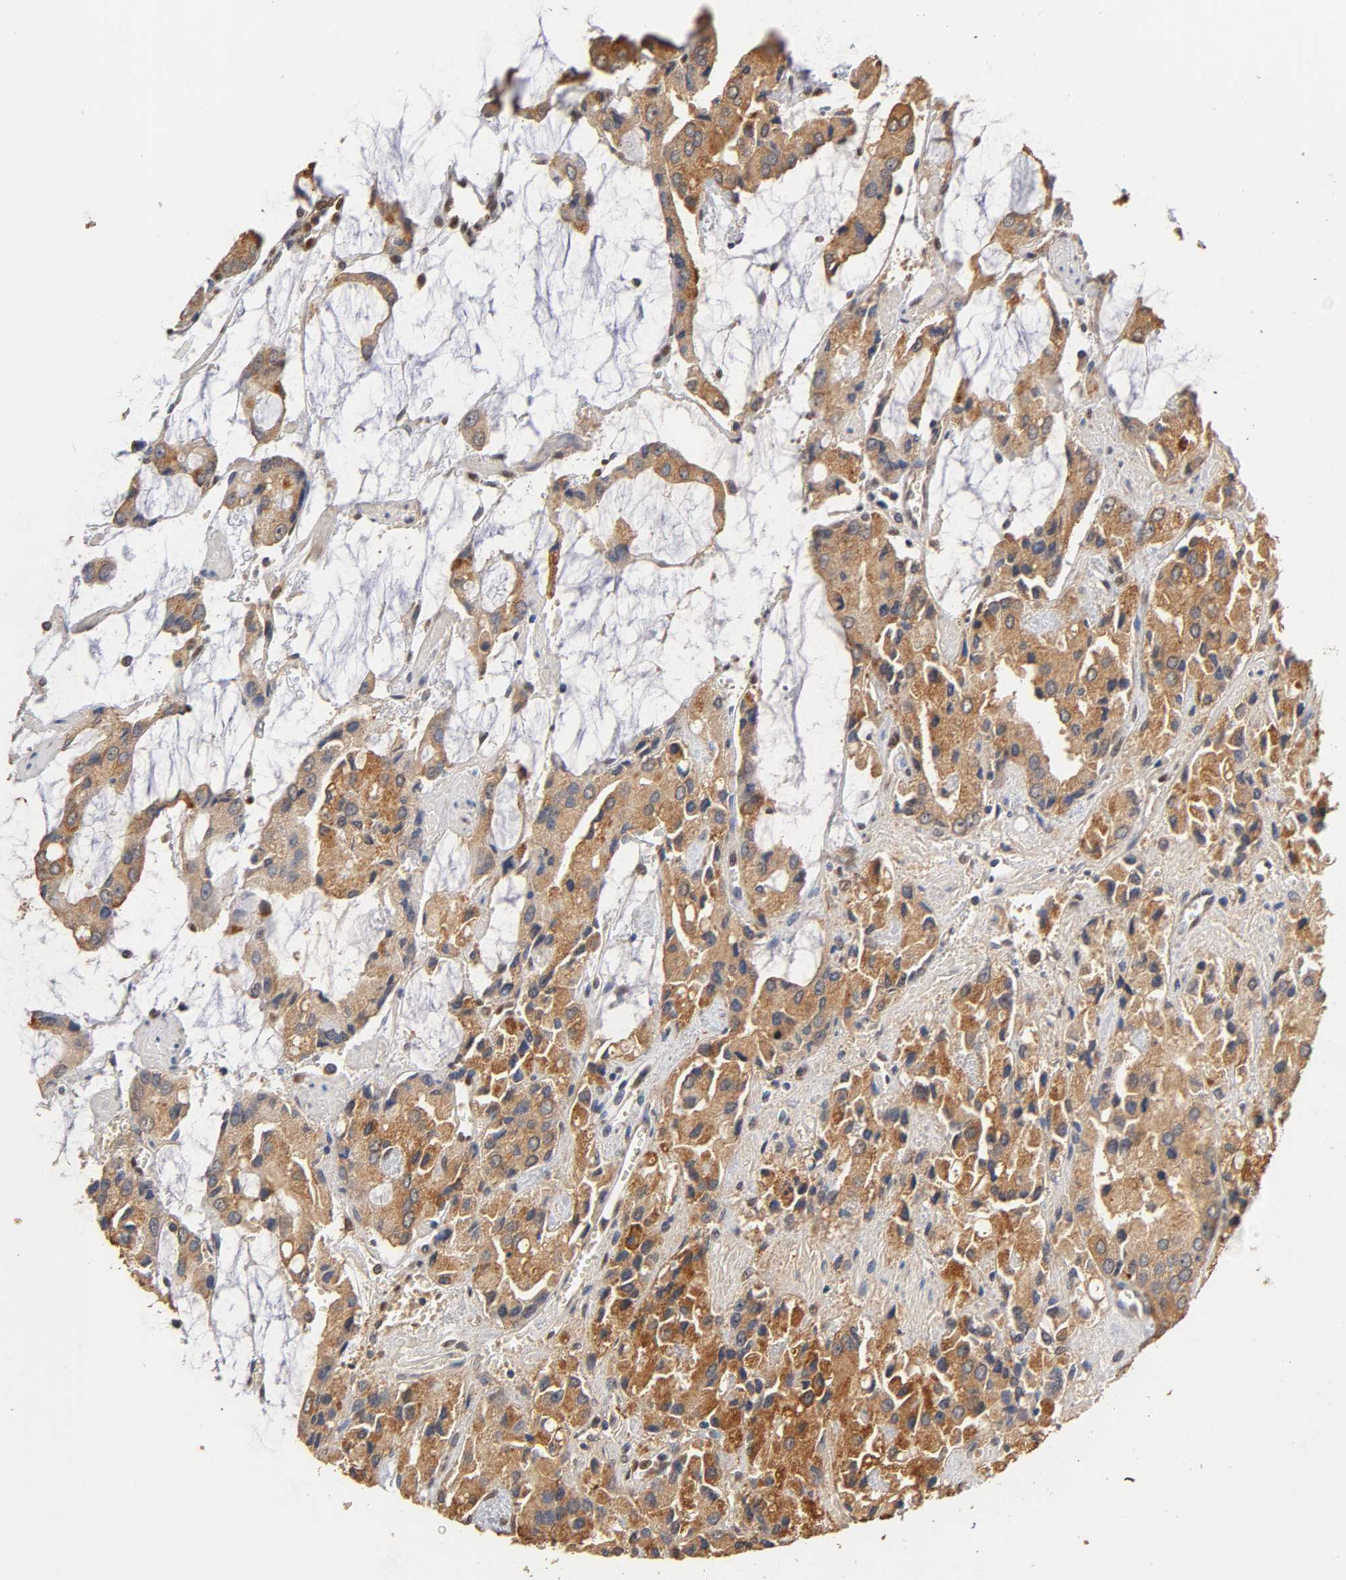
{"staining": {"intensity": "strong", "quantity": ">75%", "location": "cytoplasmic/membranous"}, "tissue": "prostate cancer", "cell_type": "Tumor cells", "image_type": "cancer", "snomed": [{"axis": "morphology", "description": "Adenocarcinoma, High grade"}, {"axis": "topography", "description": "Prostate"}], "caption": "A micrograph showing strong cytoplasmic/membranous positivity in about >75% of tumor cells in prostate cancer, as visualized by brown immunohistochemical staining.", "gene": "PKN1", "patient": {"sex": "male", "age": 67}}